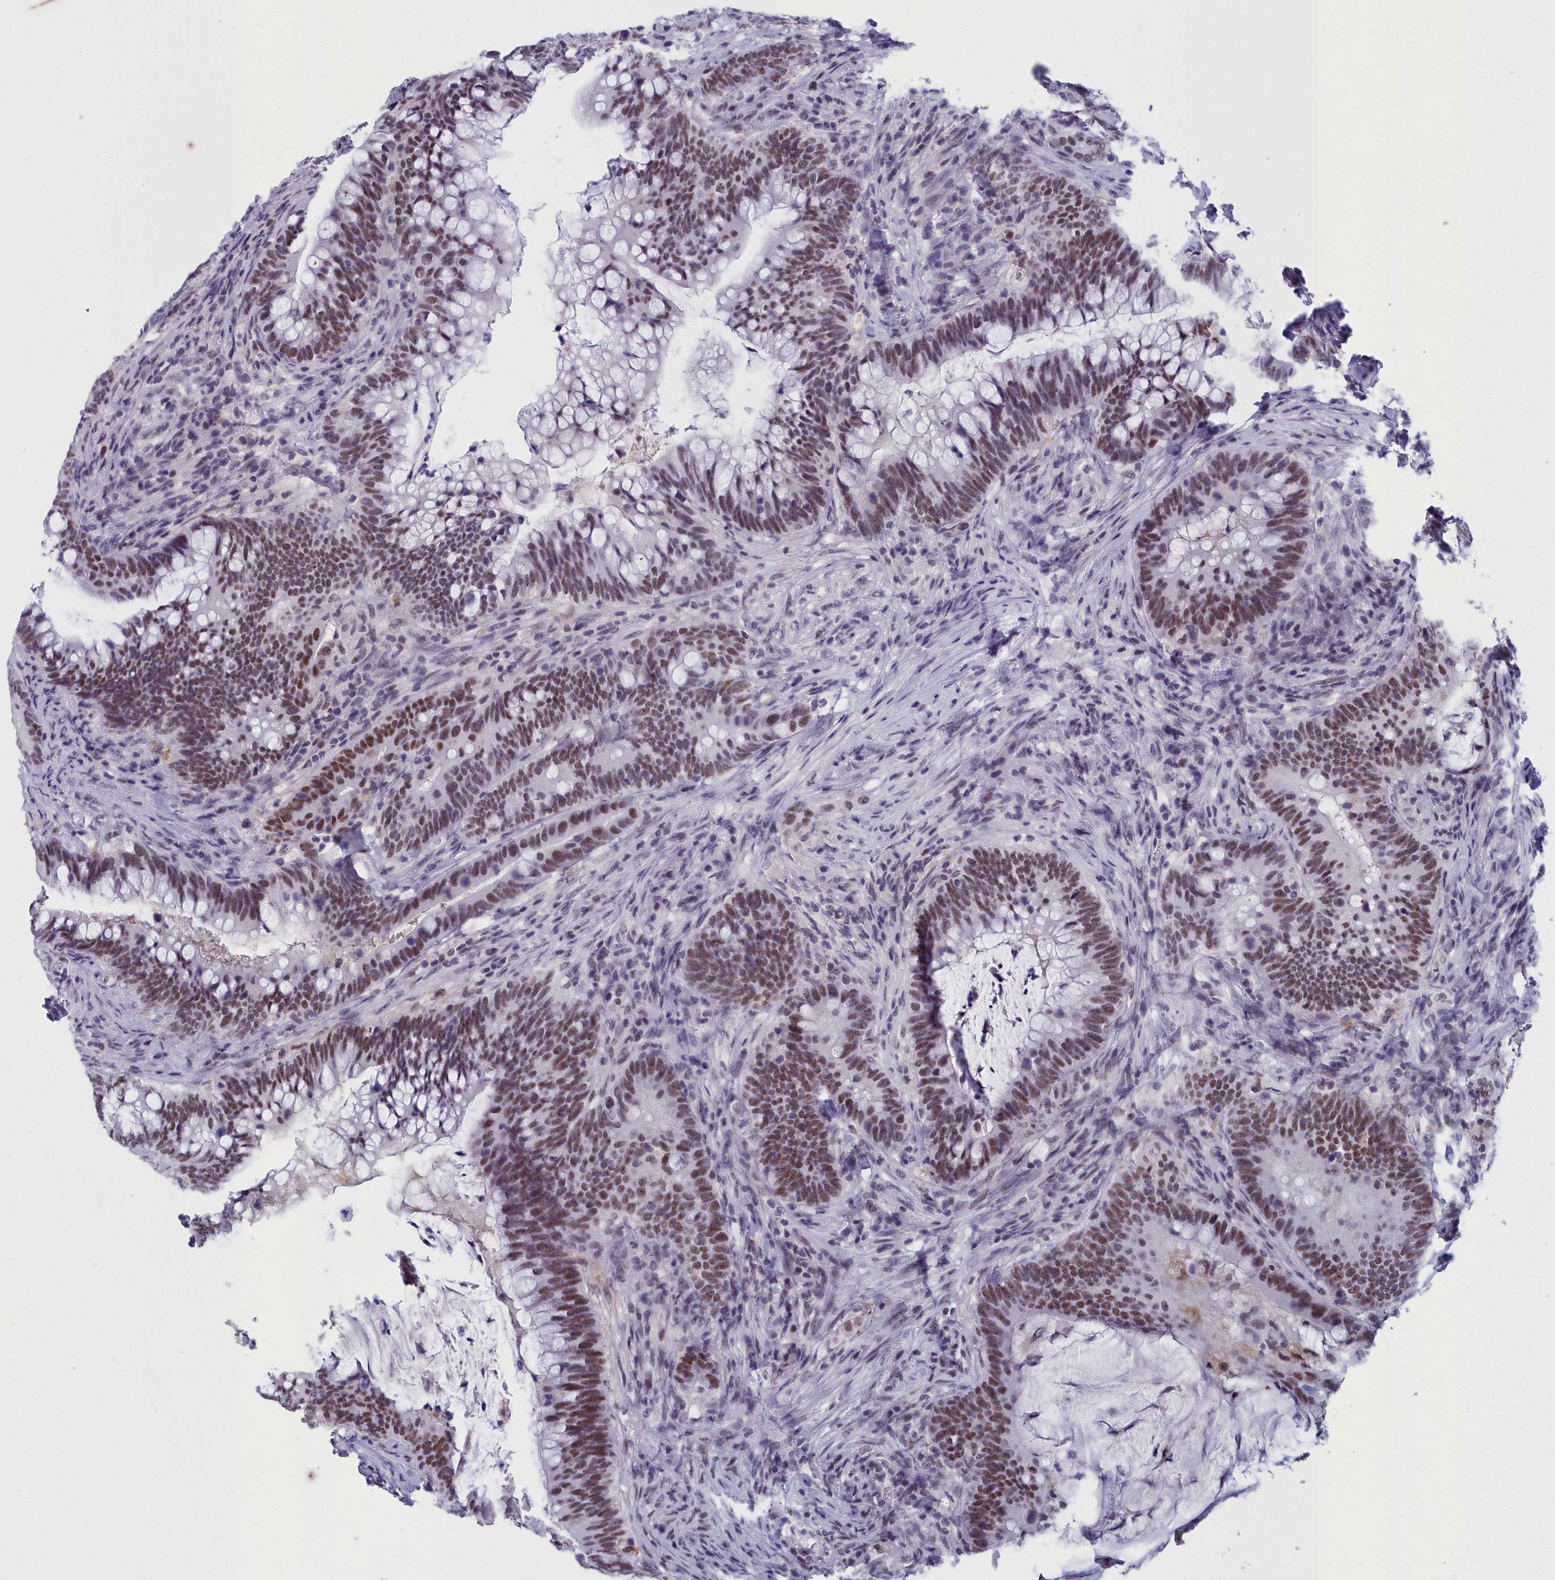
{"staining": {"intensity": "moderate", "quantity": ">75%", "location": "nuclear"}, "tissue": "colorectal cancer", "cell_type": "Tumor cells", "image_type": "cancer", "snomed": [{"axis": "morphology", "description": "Adenocarcinoma, NOS"}, {"axis": "topography", "description": "Colon"}], "caption": "Immunohistochemical staining of human adenocarcinoma (colorectal) demonstrates moderate nuclear protein expression in about >75% of tumor cells.", "gene": "CCDC97", "patient": {"sex": "female", "age": 66}}